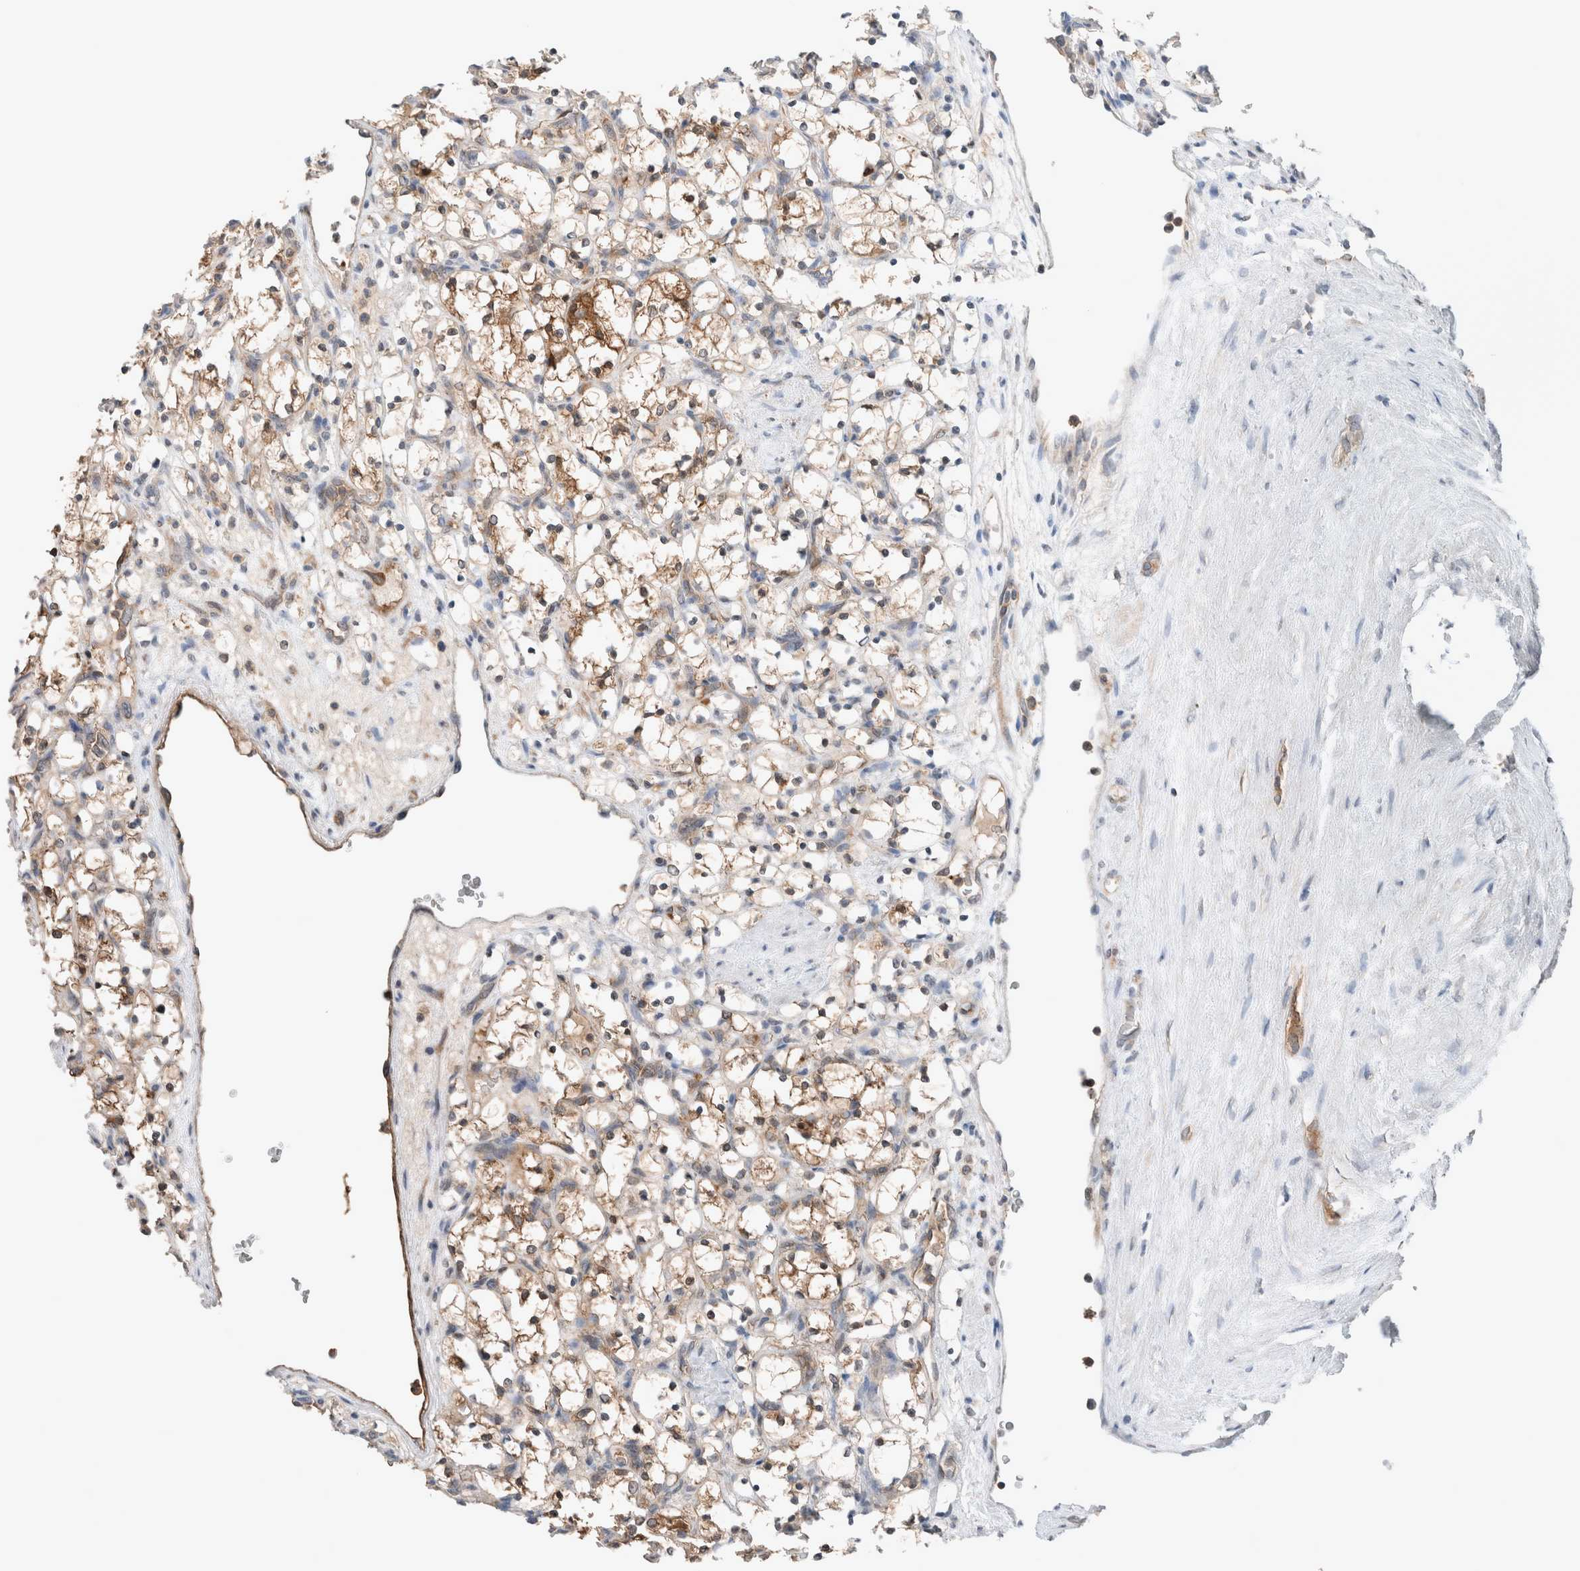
{"staining": {"intensity": "moderate", "quantity": "25%-75%", "location": "cytoplasmic/membranous,nuclear"}, "tissue": "renal cancer", "cell_type": "Tumor cells", "image_type": "cancer", "snomed": [{"axis": "morphology", "description": "Adenocarcinoma, NOS"}, {"axis": "topography", "description": "Kidney"}], "caption": "Immunohistochemical staining of renal adenocarcinoma exhibits medium levels of moderate cytoplasmic/membranous and nuclear protein positivity in approximately 25%-75% of tumor cells.", "gene": "XPNPEP1", "patient": {"sex": "female", "age": 69}}